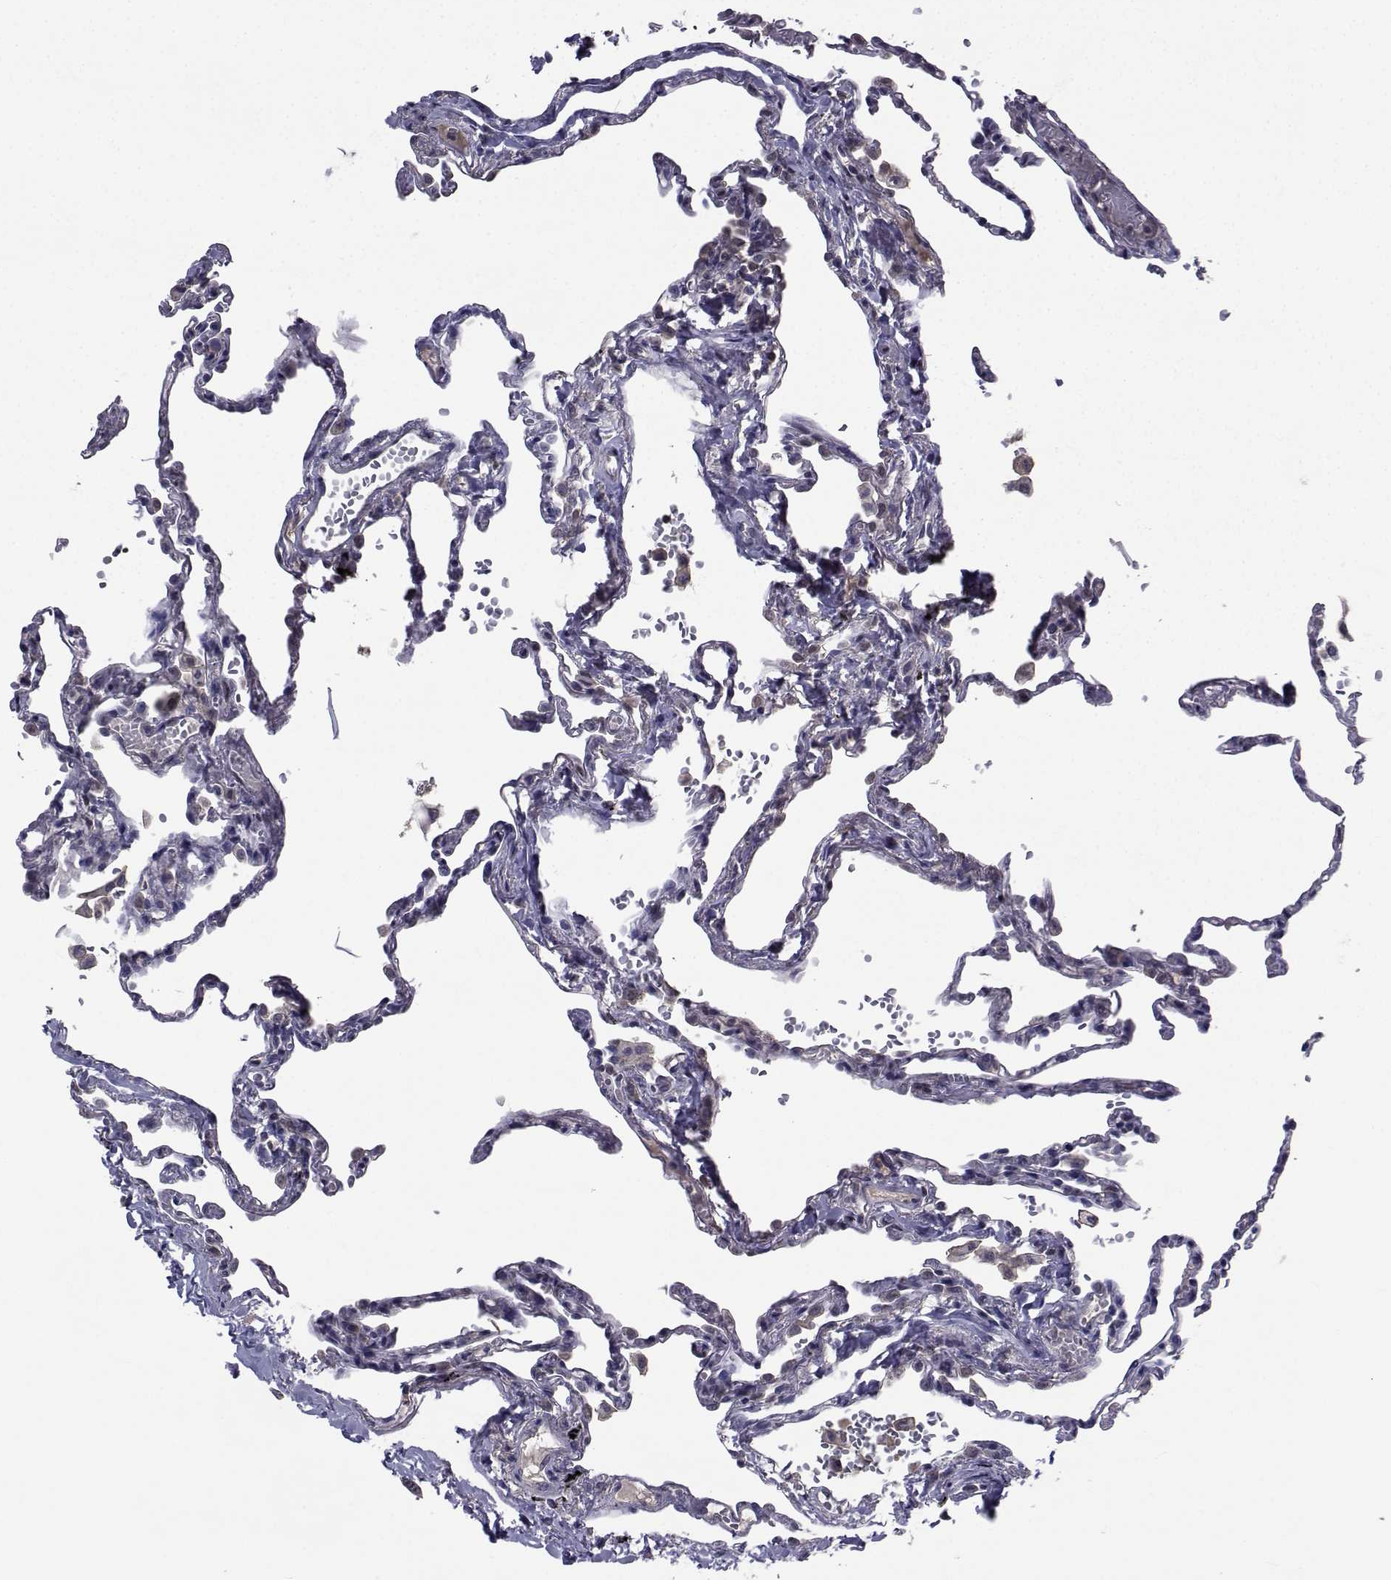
{"staining": {"intensity": "negative", "quantity": "none", "location": "none"}, "tissue": "lung", "cell_type": "Alveolar cells", "image_type": "normal", "snomed": [{"axis": "morphology", "description": "Normal tissue, NOS"}, {"axis": "topography", "description": "Lung"}], "caption": "IHC of normal human lung demonstrates no expression in alveolar cells.", "gene": "CYP2S1", "patient": {"sex": "male", "age": 78}}